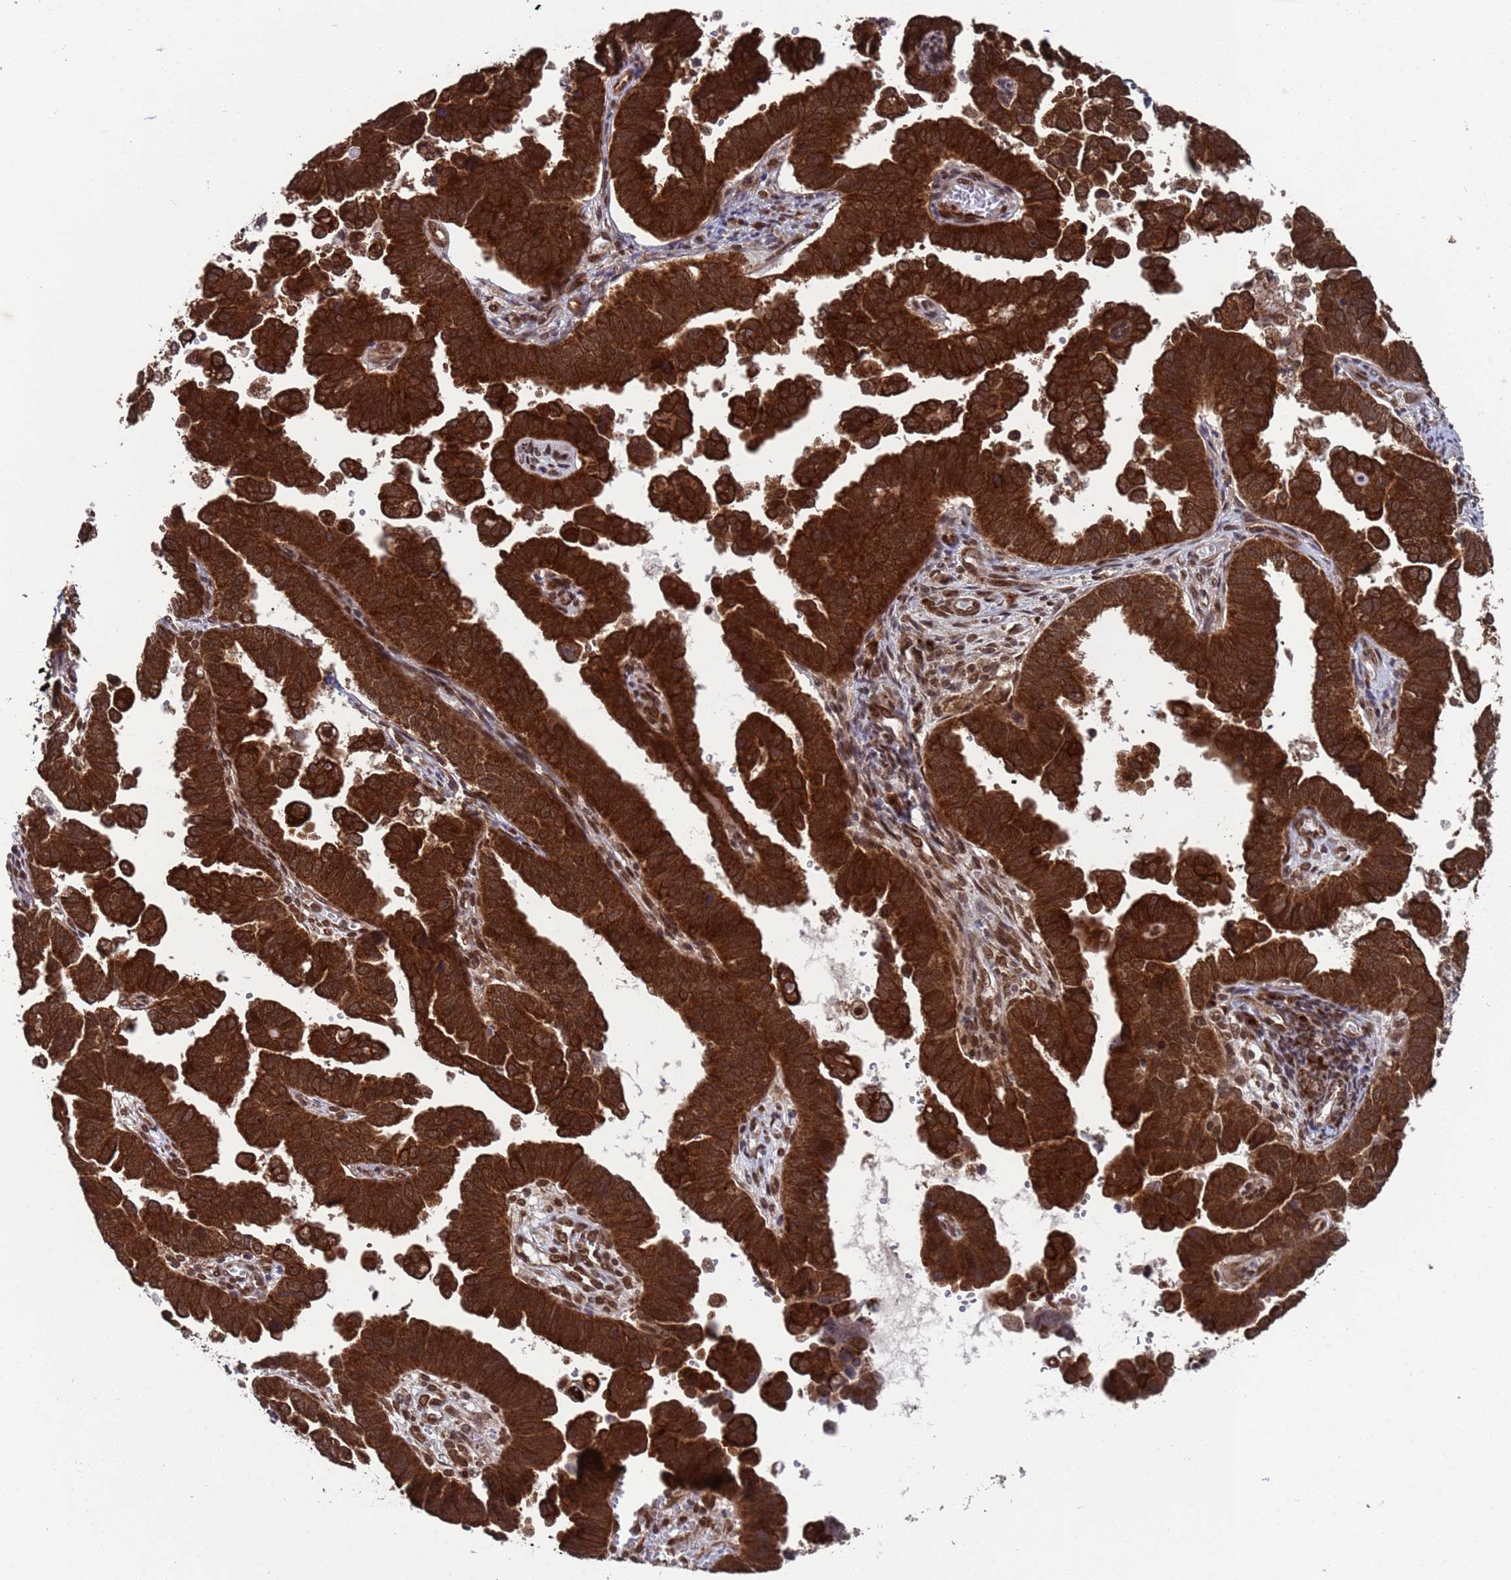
{"staining": {"intensity": "strong", "quantity": ">75%", "location": "cytoplasmic/membranous,nuclear"}, "tissue": "endometrial cancer", "cell_type": "Tumor cells", "image_type": "cancer", "snomed": [{"axis": "morphology", "description": "Adenocarcinoma, NOS"}, {"axis": "topography", "description": "Endometrium"}], "caption": "Protein staining by immunohistochemistry shows strong cytoplasmic/membranous and nuclear staining in about >75% of tumor cells in endometrial cancer.", "gene": "FUBP3", "patient": {"sex": "female", "age": 75}}